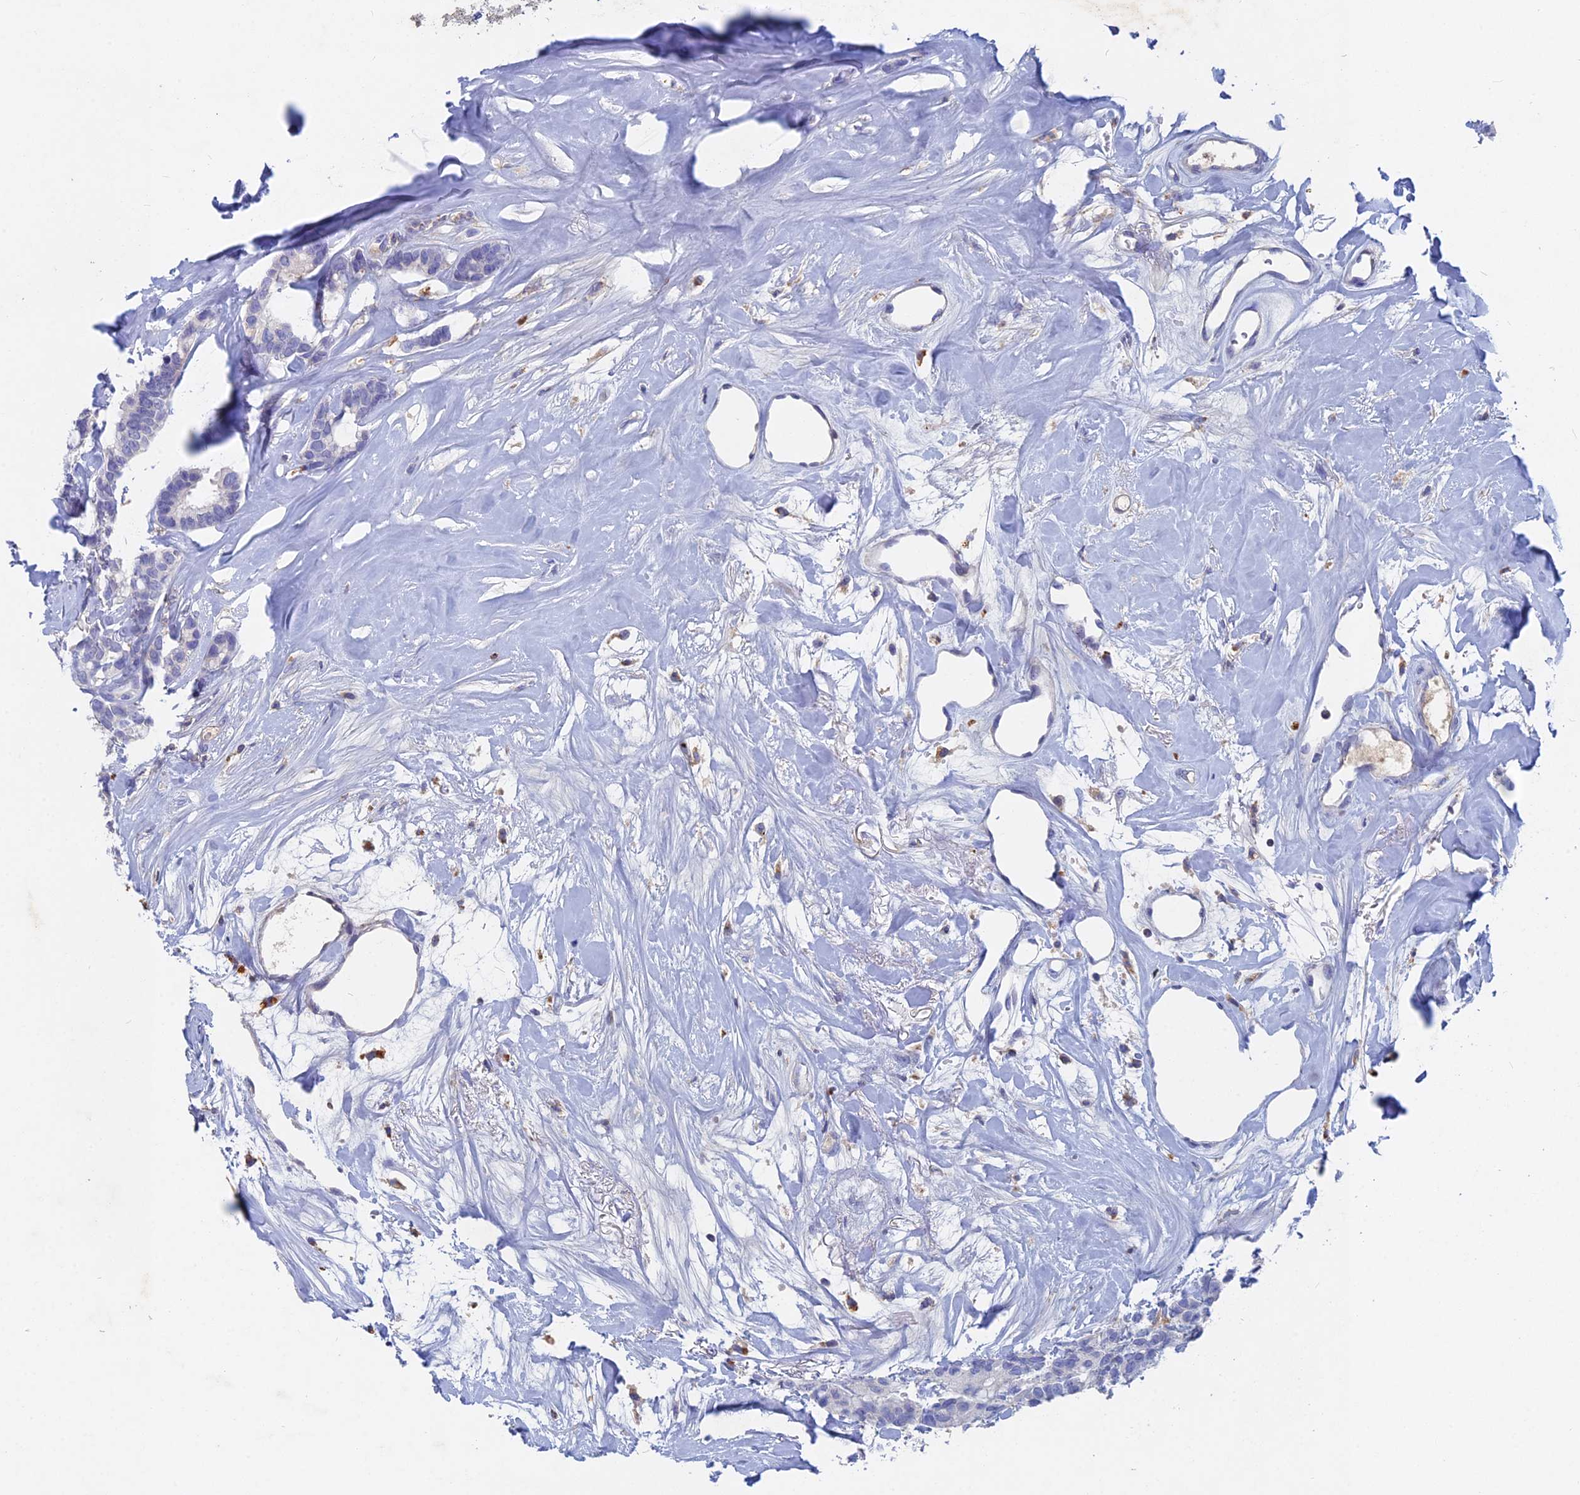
{"staining": {"intensity": "negative", "quantity": "none", "location": "none"}, "tissue": "breast cancer", "cell_type": "Tumor cells", "image_type": "cancer", "snomed": [{"axis": "morphology", "description": "Duct carcinoma"}, {"axis": "topography", "description": "Breast"}], "caption": "A high-resolution histopathology image shows IHC staining of breast cancer, which demonstrates no significant expression in tumor cells.", "gene": "ACP7", "patient": {"sex": "female", "age": 87}}